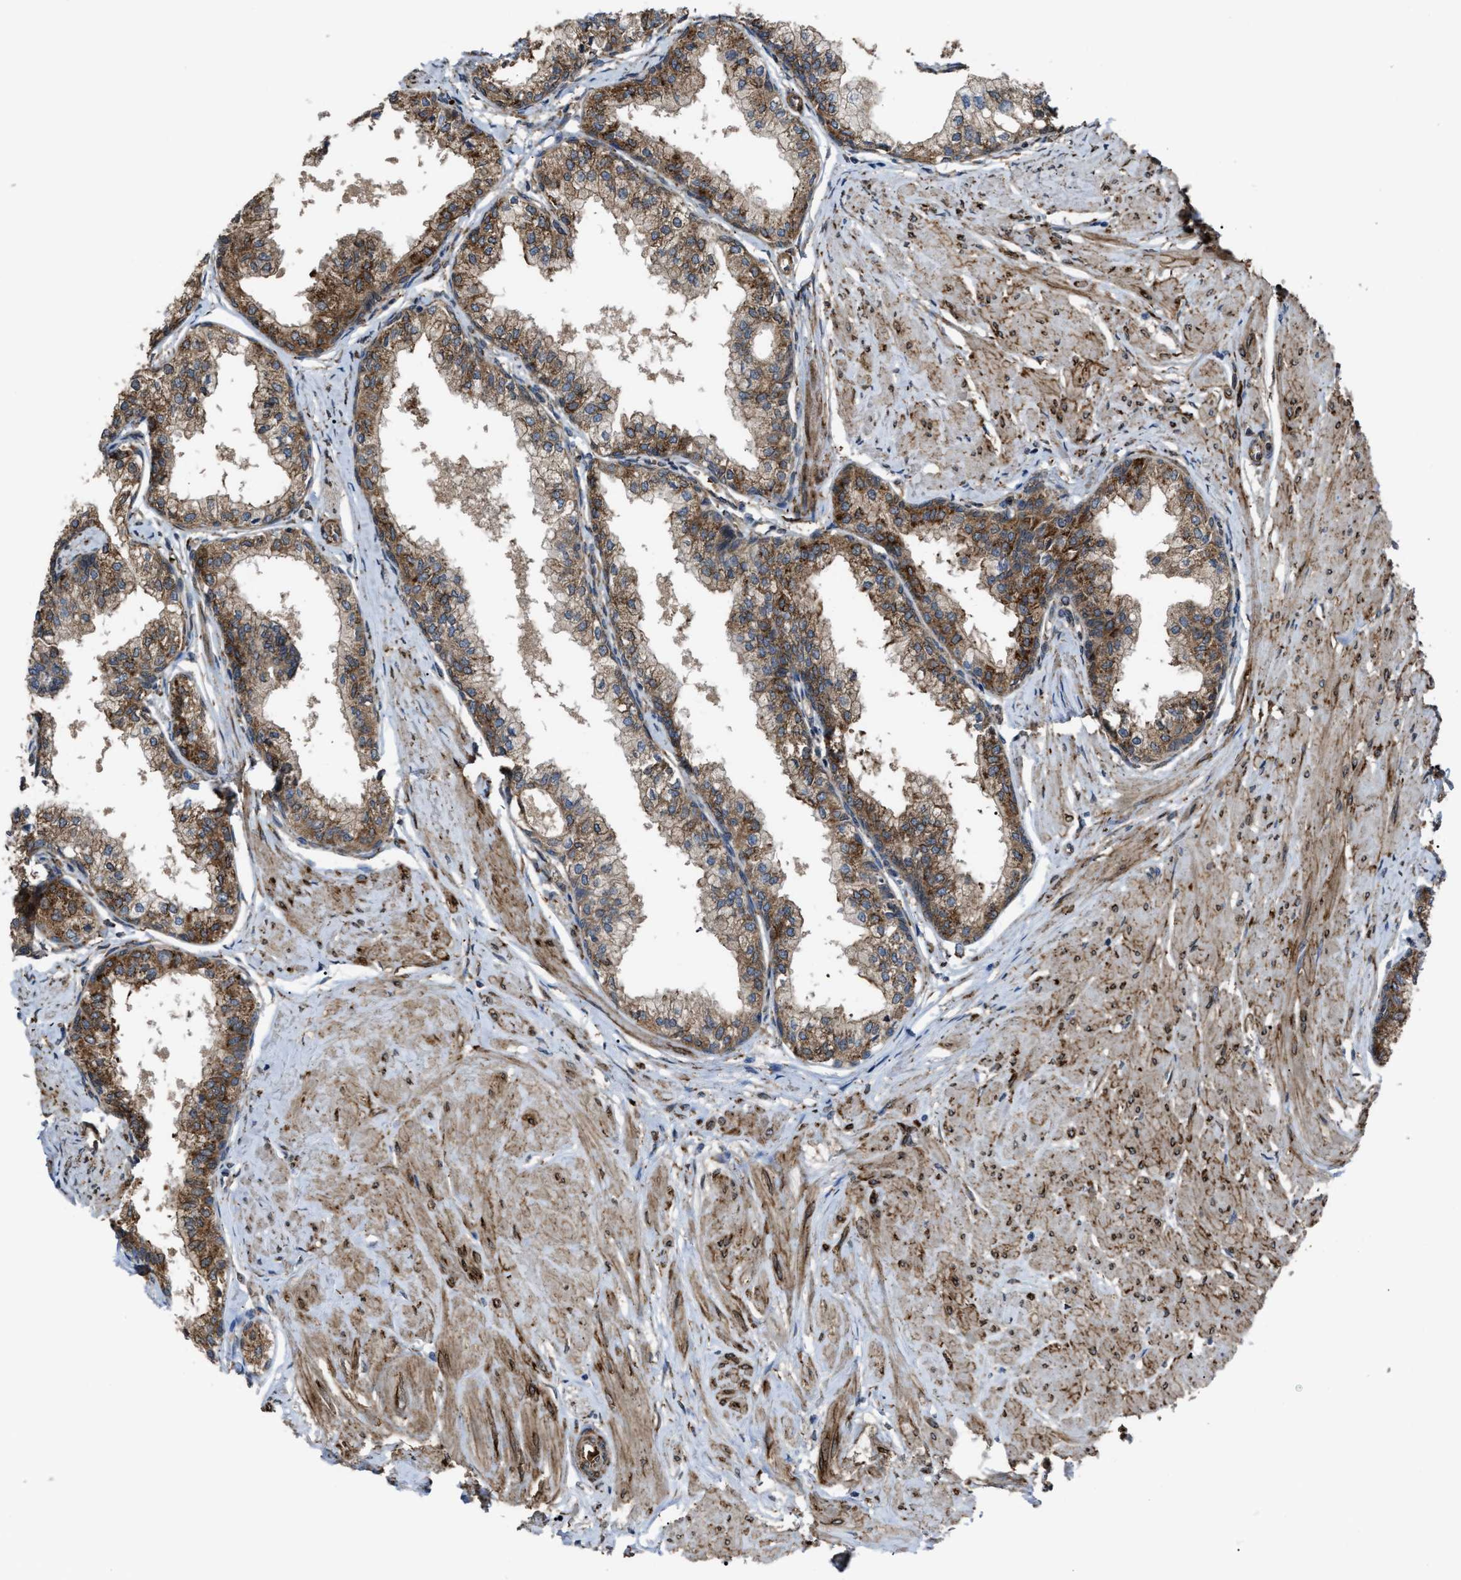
{"staining": {"intensity": "moderate", "quantity": ">75%", "location": "cytoplasmic/membranous"}, "tissue": "seminal vesicle", "cell_type": "Glandular cells", "image_type": "normal", "snomed": [{"axis": "morphology", "description": "Normal tissue, NOS"}, {"axis": "topography", "description": "Prostate"}, {"axis": "topography", "description": "Seminal veicle"}], "caption": "Benign seminal vesicle reveals moderate cytoplasmic/membranous positivity in approximately >75% of glandular cells.", "gene": "SELENOM", "patient": {"sex": "male", "age": 60}}